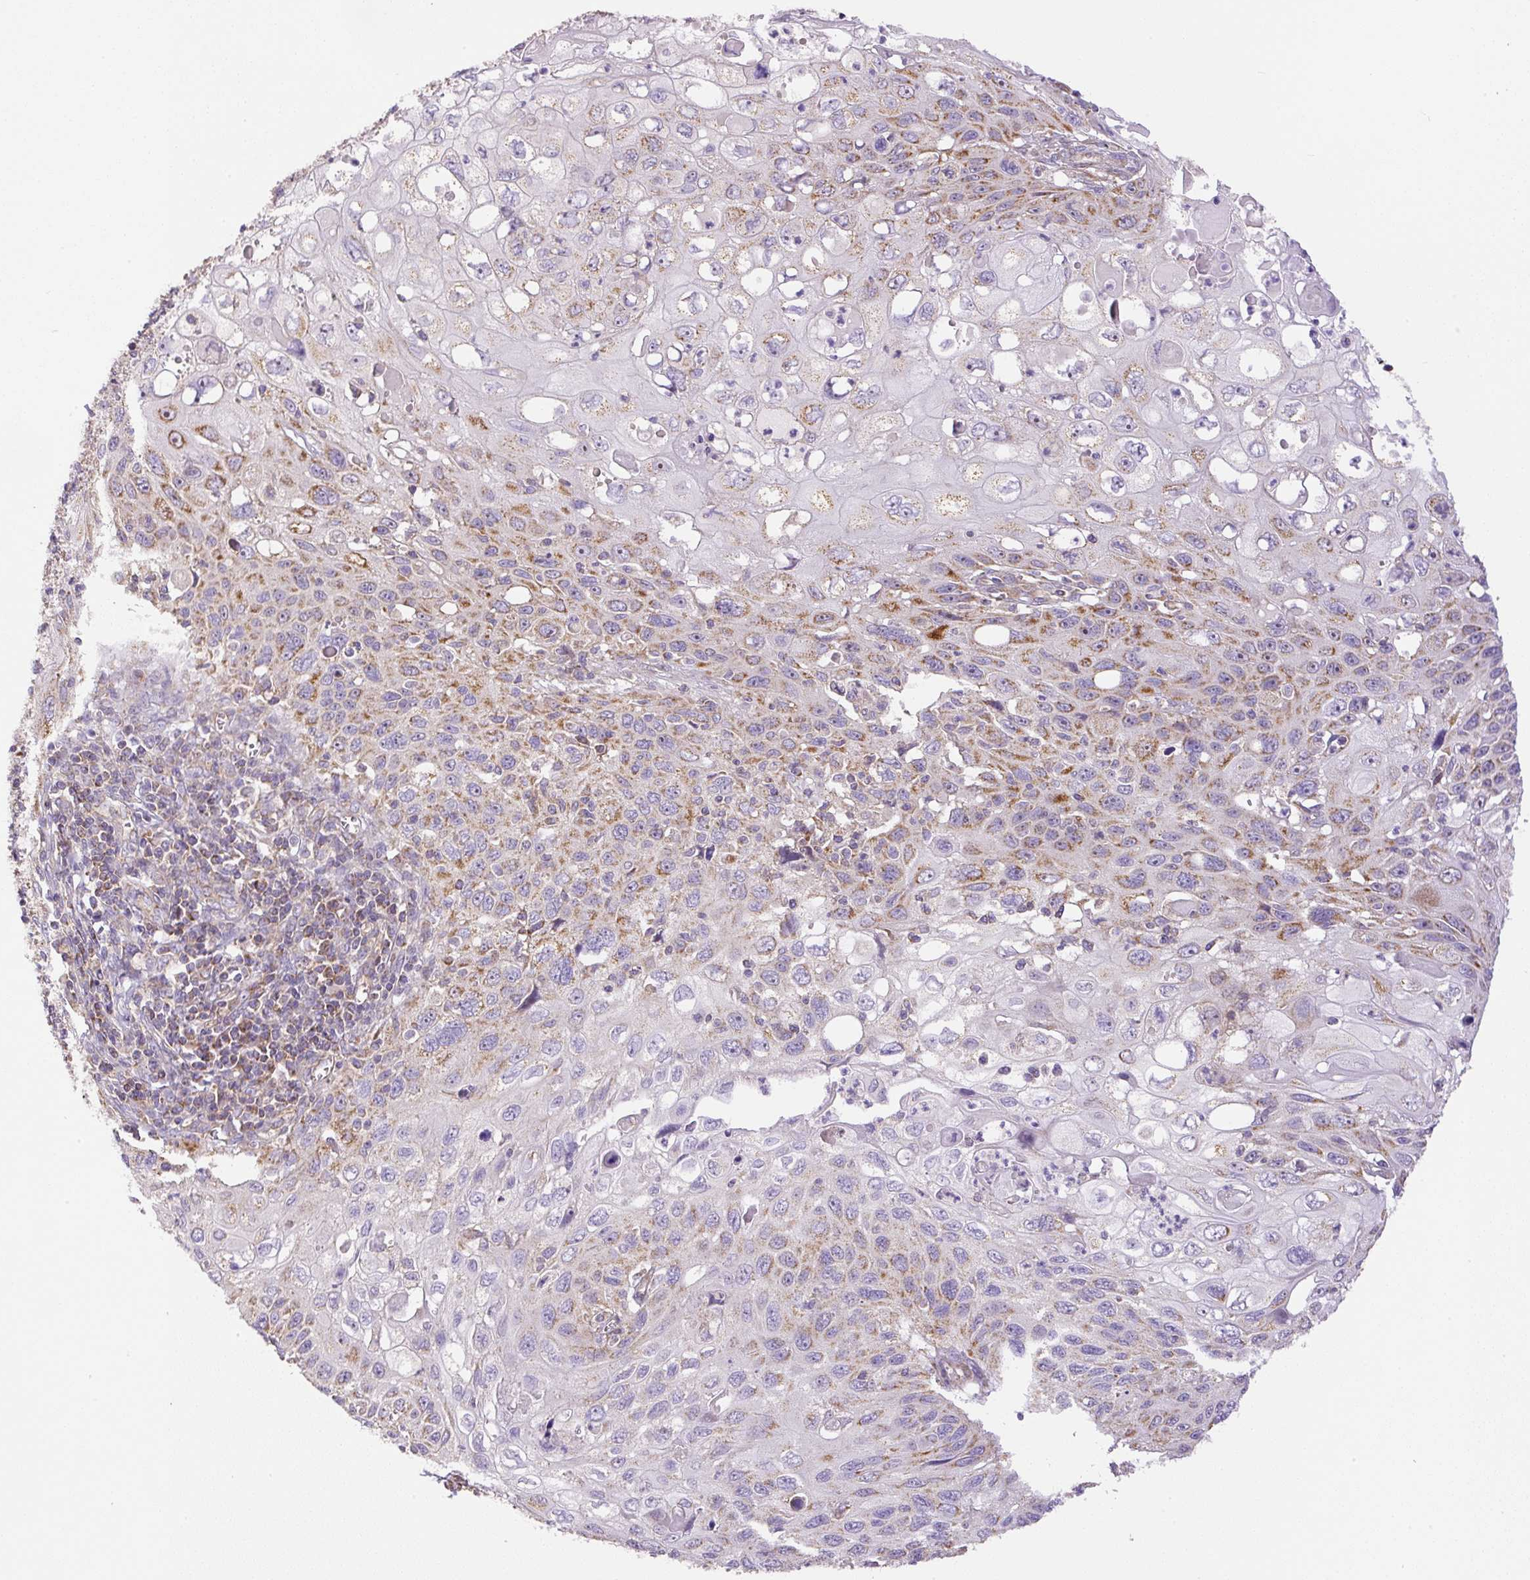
{"staining": {"intensity": "moderate", "quantity": "25%-75%", "location": "cytoplasmic/membranous"}, "tissue": "cervical cancer", "cell_type": "Tumor cells", "image_type": "cancer", "snomed": [{"axis": "morphology", "description": "Squamous cell carcinoma, NOS"}, {"axis": "topography", "description": "Cervix"}], "caption": "Immunohistochemistry (IHC) photomicrograph of cervical cancer stained for a protein (brown), which displays medium levels of moderate cytoplasmic/membranous expression in about 25%-75% of tumor cells.", "gene": "NDUFAF2", "patient": {"sex": "female", "age": 70}}